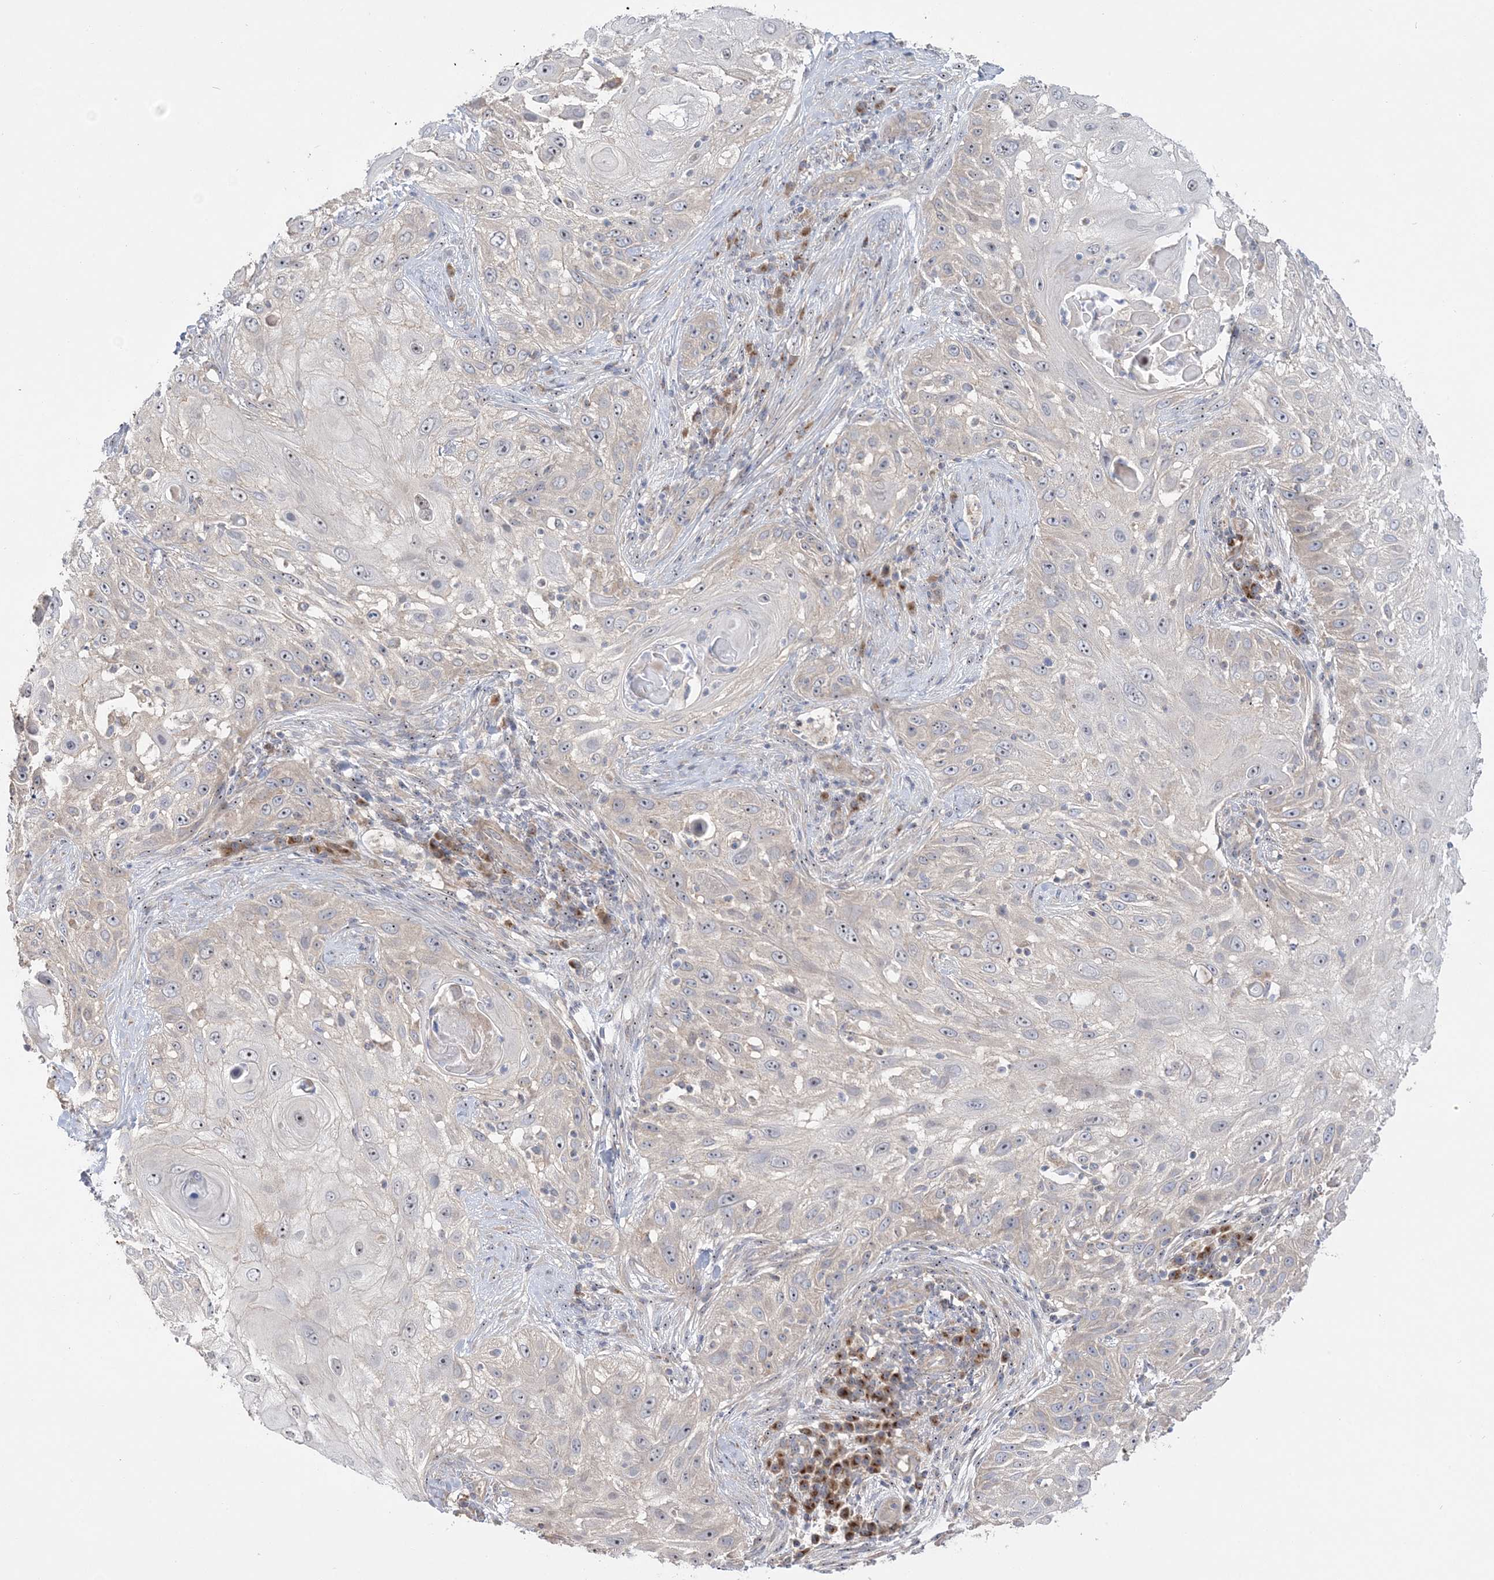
{"staining": {"intensity": "negative", "quantity": "none", "location": "none"}, "tissue": "skin cancer", "cell_type": "Tumor cells", "image_type": "cancer", "snomed": [{"axis": "morphology", "description": "Squamous cell carcinoma, NOS"}, {"axis": "topography", "description": "Skin"}], "caption": "Immunohistochemistry image of human skin squamous cell carcinoma stained for a protein (brown), which exhibits no staining in tumor cells. (DAB (3,3'-diaminobenzidine) immunohistochemistry (IHC) with hematoxylin counter stain).", "gene": "MMADHC", "patient": {"sex": "female", "age": 44}}